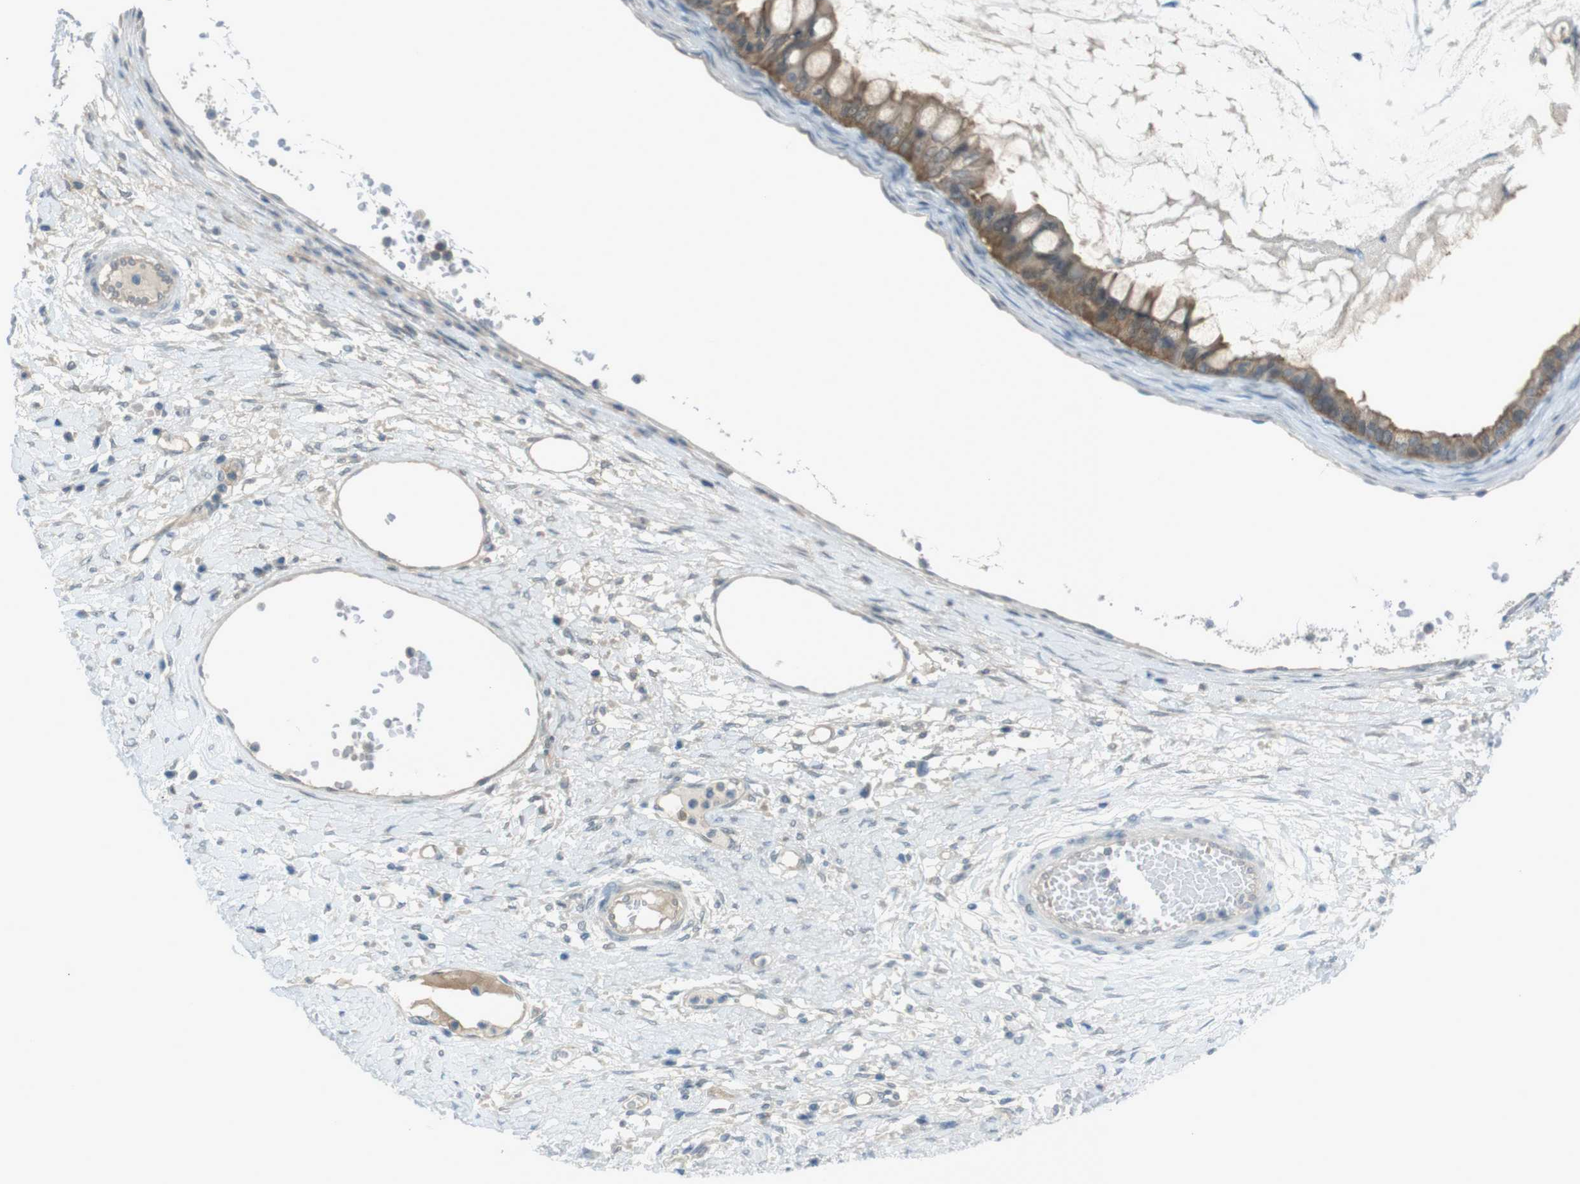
{"staining": {"intensity": "moderate", "quantity": ">75%", "location": "cytoplasmic/membranous"}, "tissue": "ovarian cancer", "cell_type": "Tumor cells", "image_type": "cancer", "snomed": [{"axis": "morphology", "description": "Cystadenocarcinoma, mucinous, NOS"}, {"axis": "topography", "description": "Ovary"}], "caption": "Human mucinous cystadenocarcinoma (ovarian) stained with a protein marker displays moderate staining in tumor cells.", "gene": "ZDHHC20", "patient": {"sex": "female", "age": 80}}